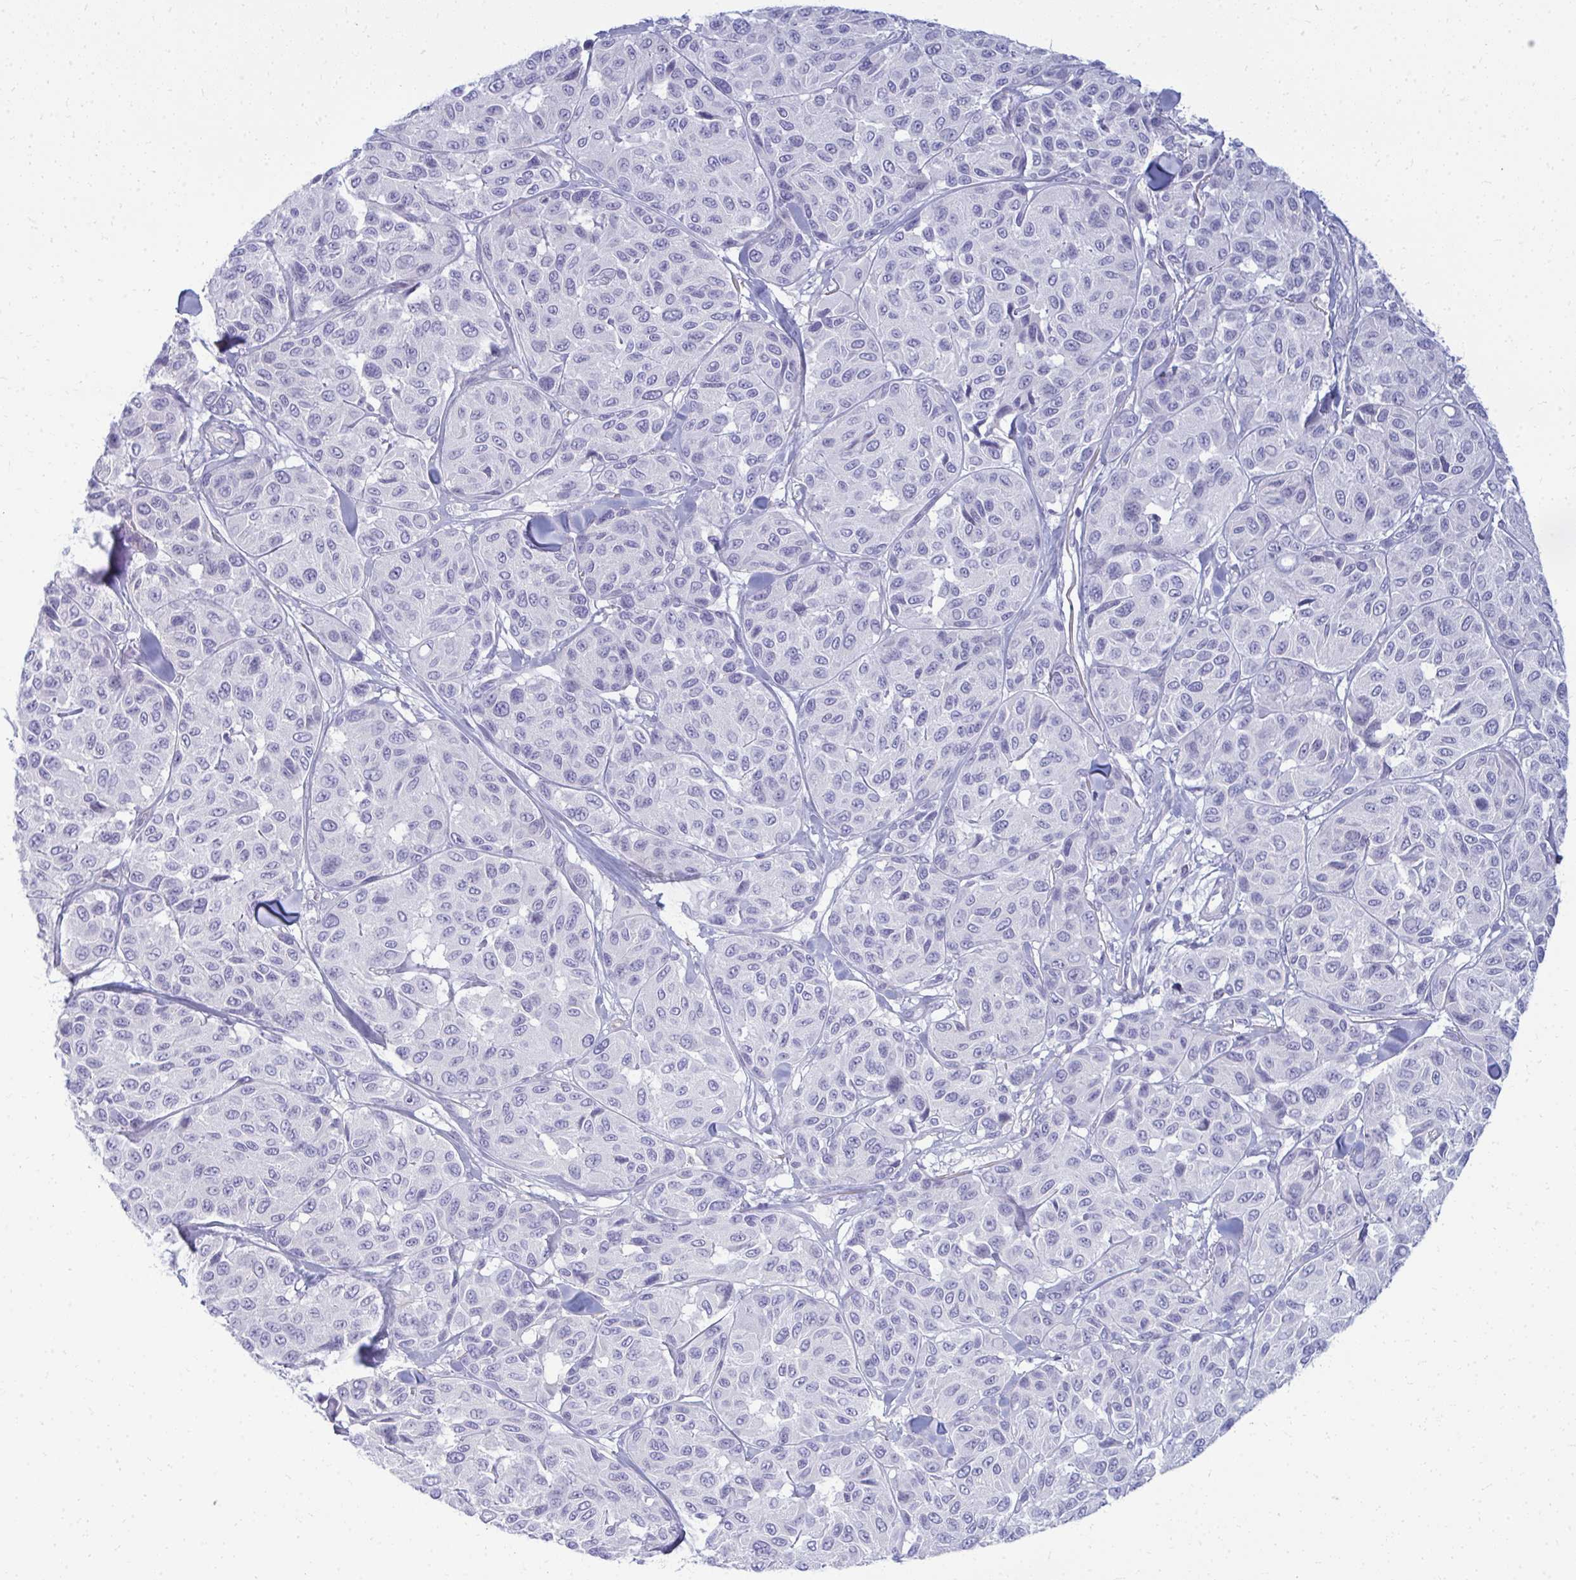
{"staining": {"intensity": "negative", "quantity": "none", "location": "none"}, "tissue": "melanoma", "cell_type": "Tumor cells", "image_type": "cancer", "snomed": [{"axis": "morphology", "description": "Malignant melanoma, NOS"}, {"axis": "topography", "description": "Skin"}], "caption": "Tumor cells show no significant protein positivity in malignant melanoma.", "gene": "TSPEAR", "patient": {"sex": "female", "age": 66}}